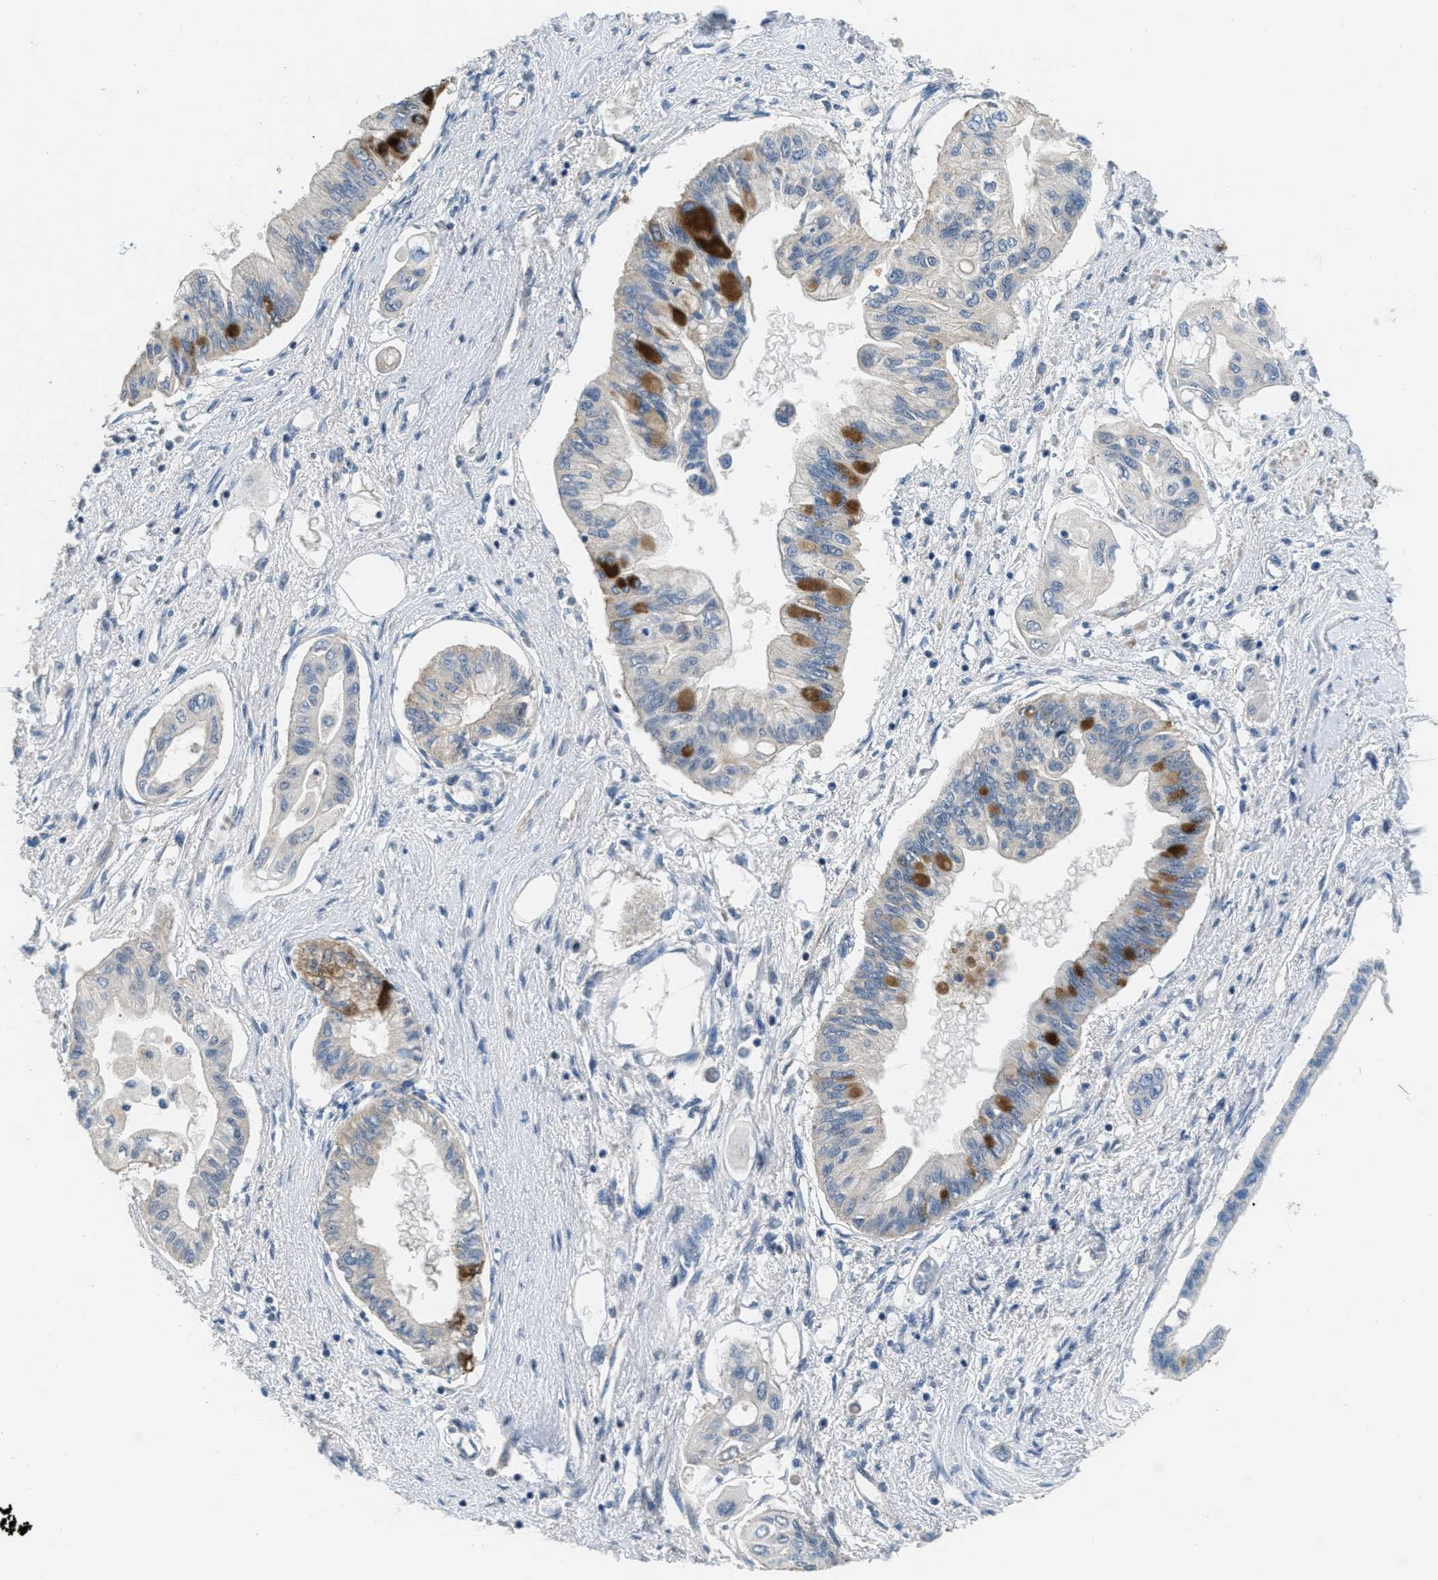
{"staining": {"intensity": "strong", "quantity": "<25%", "location": "cytoplasmic/membranous"}, "tissue": "pancreatic cancer", "cell_type": "Tumor cells", "image_type": "cancer", "snomed": [{"axis": "morphology", "description": "Adenocarcinoma, NOS"}, {"axis": "topography", "description": "Pancreas"}], "caption": "Strong cytoplasmic/membranous protein staining is present in about <25% of tumor cells in pancreatic adenocarcinoma.", "gene": "NAT1", "patient": {"sex": "female", "age": 77}}